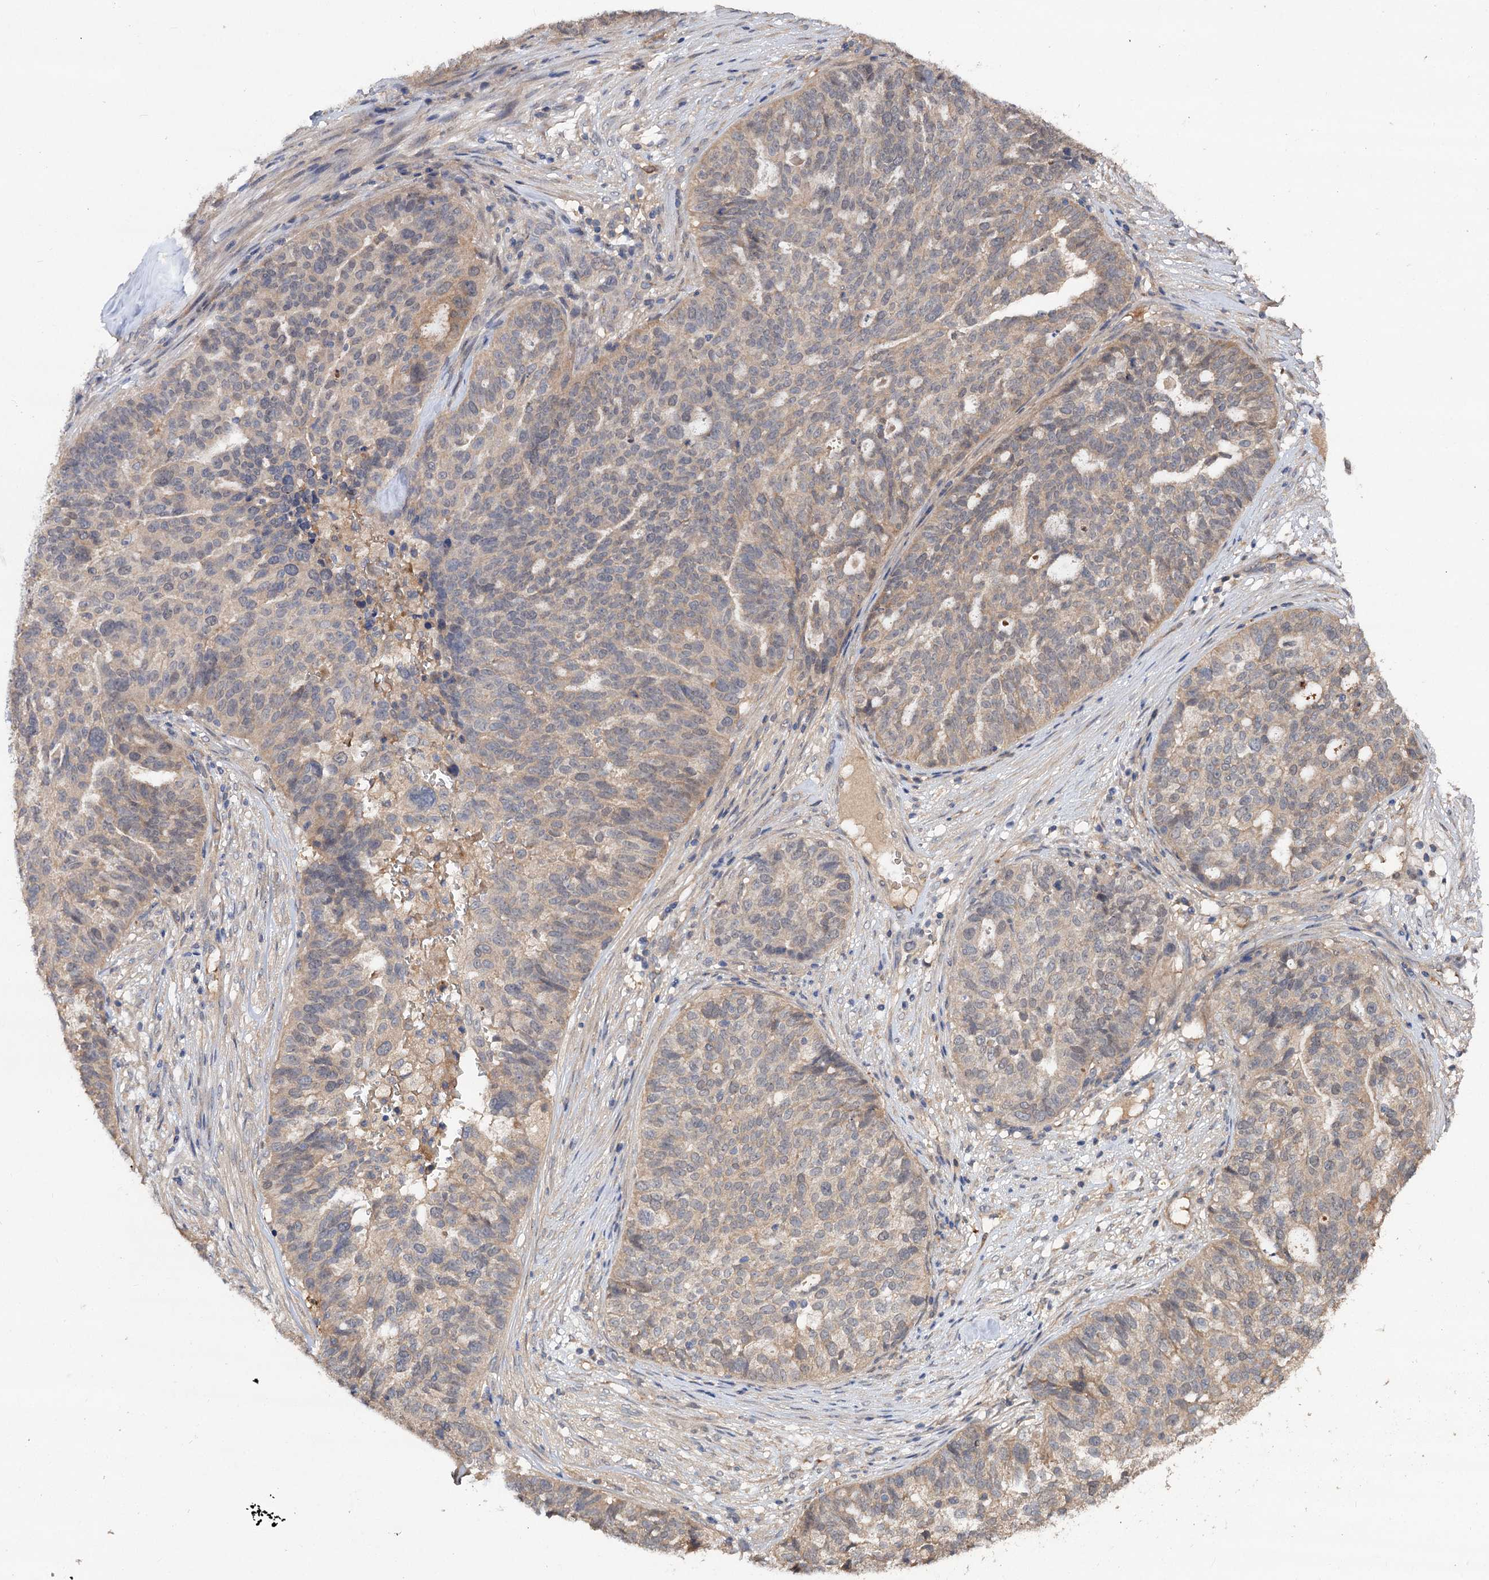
{"staining": {"intensity": "weak", "quantity": "25%-75%", "location": "cytoplasmic/membranous"}, "tissue": "ovarian cancer", "cell_type": "Tumor cells", "image_type": "cancer", "snomed": [{"axis": "morphology", "description": "Cystadenocarcinoma, serous, NOS"}, {"axis": "topography", "description": "Ovary"}], "caption": "Serous cystadenocarcinoma (ovarian) tissue exhibits weak cytoplasmic/membranous expression in about 25%-75% of tumor cells, visualized by immunohistochemistry.", "gene": "NUDCD2", "patient": {"sex": "female", "age": 59}}